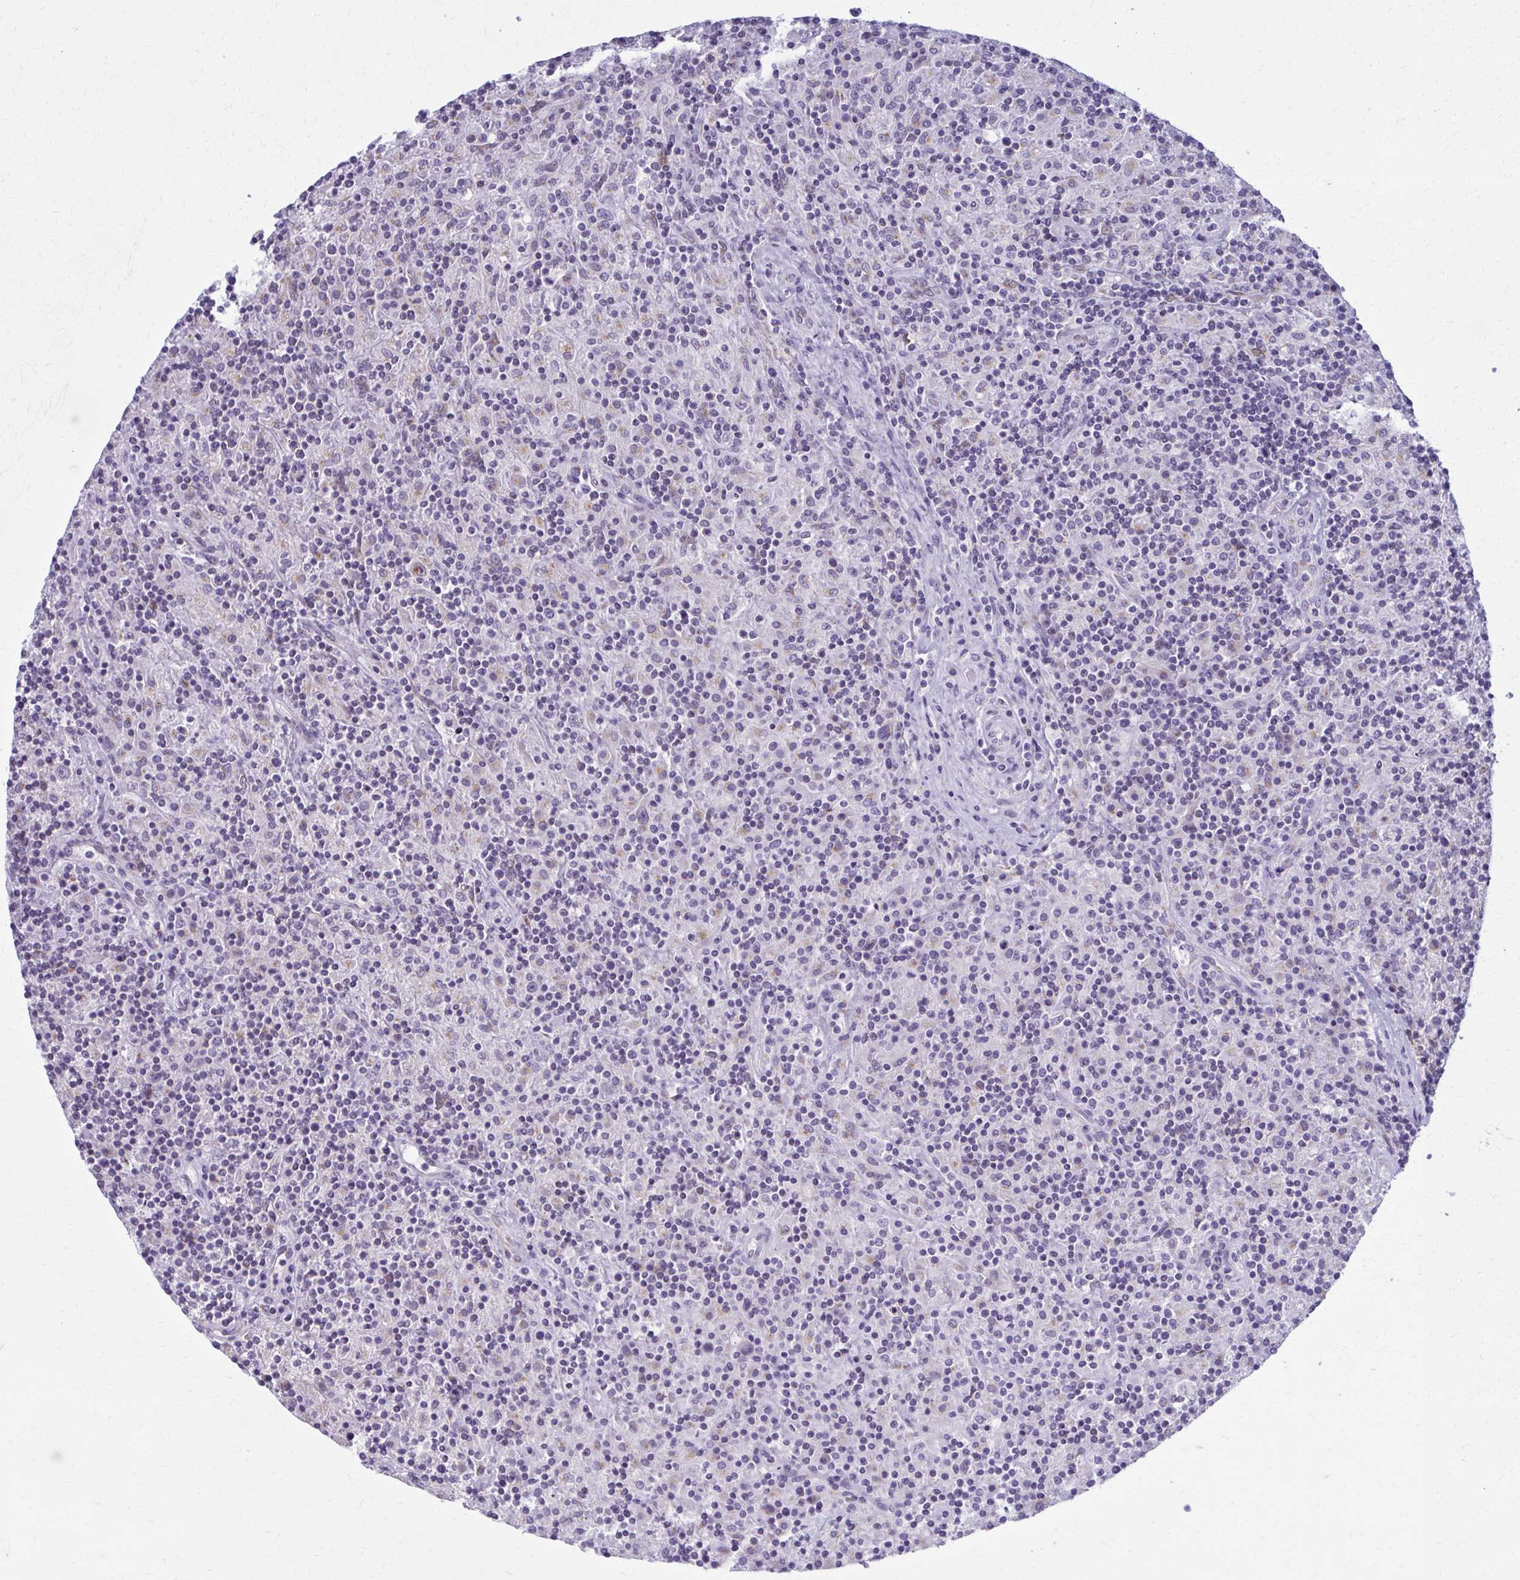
{"staining": {"intensity": "weak", "quantity": "<25%", "location": "cytoplasmic/membranous"}, "tissue": "lymphoma", "cell_type": "Tumor cells", "image_type": "cancer", "snomed": [{"axis": "morphology", "description": "Hodgkin's disease, NOS"}, {"axis": "topography", "description": "Lymph node"}], "caption": "There is no significant staining in tumor cells of Hodgkin's disease. (DAB IHC with hematoxylin counter stain).", "gene": "SCLY", "patient": {"sex": "male", "age": 70}}